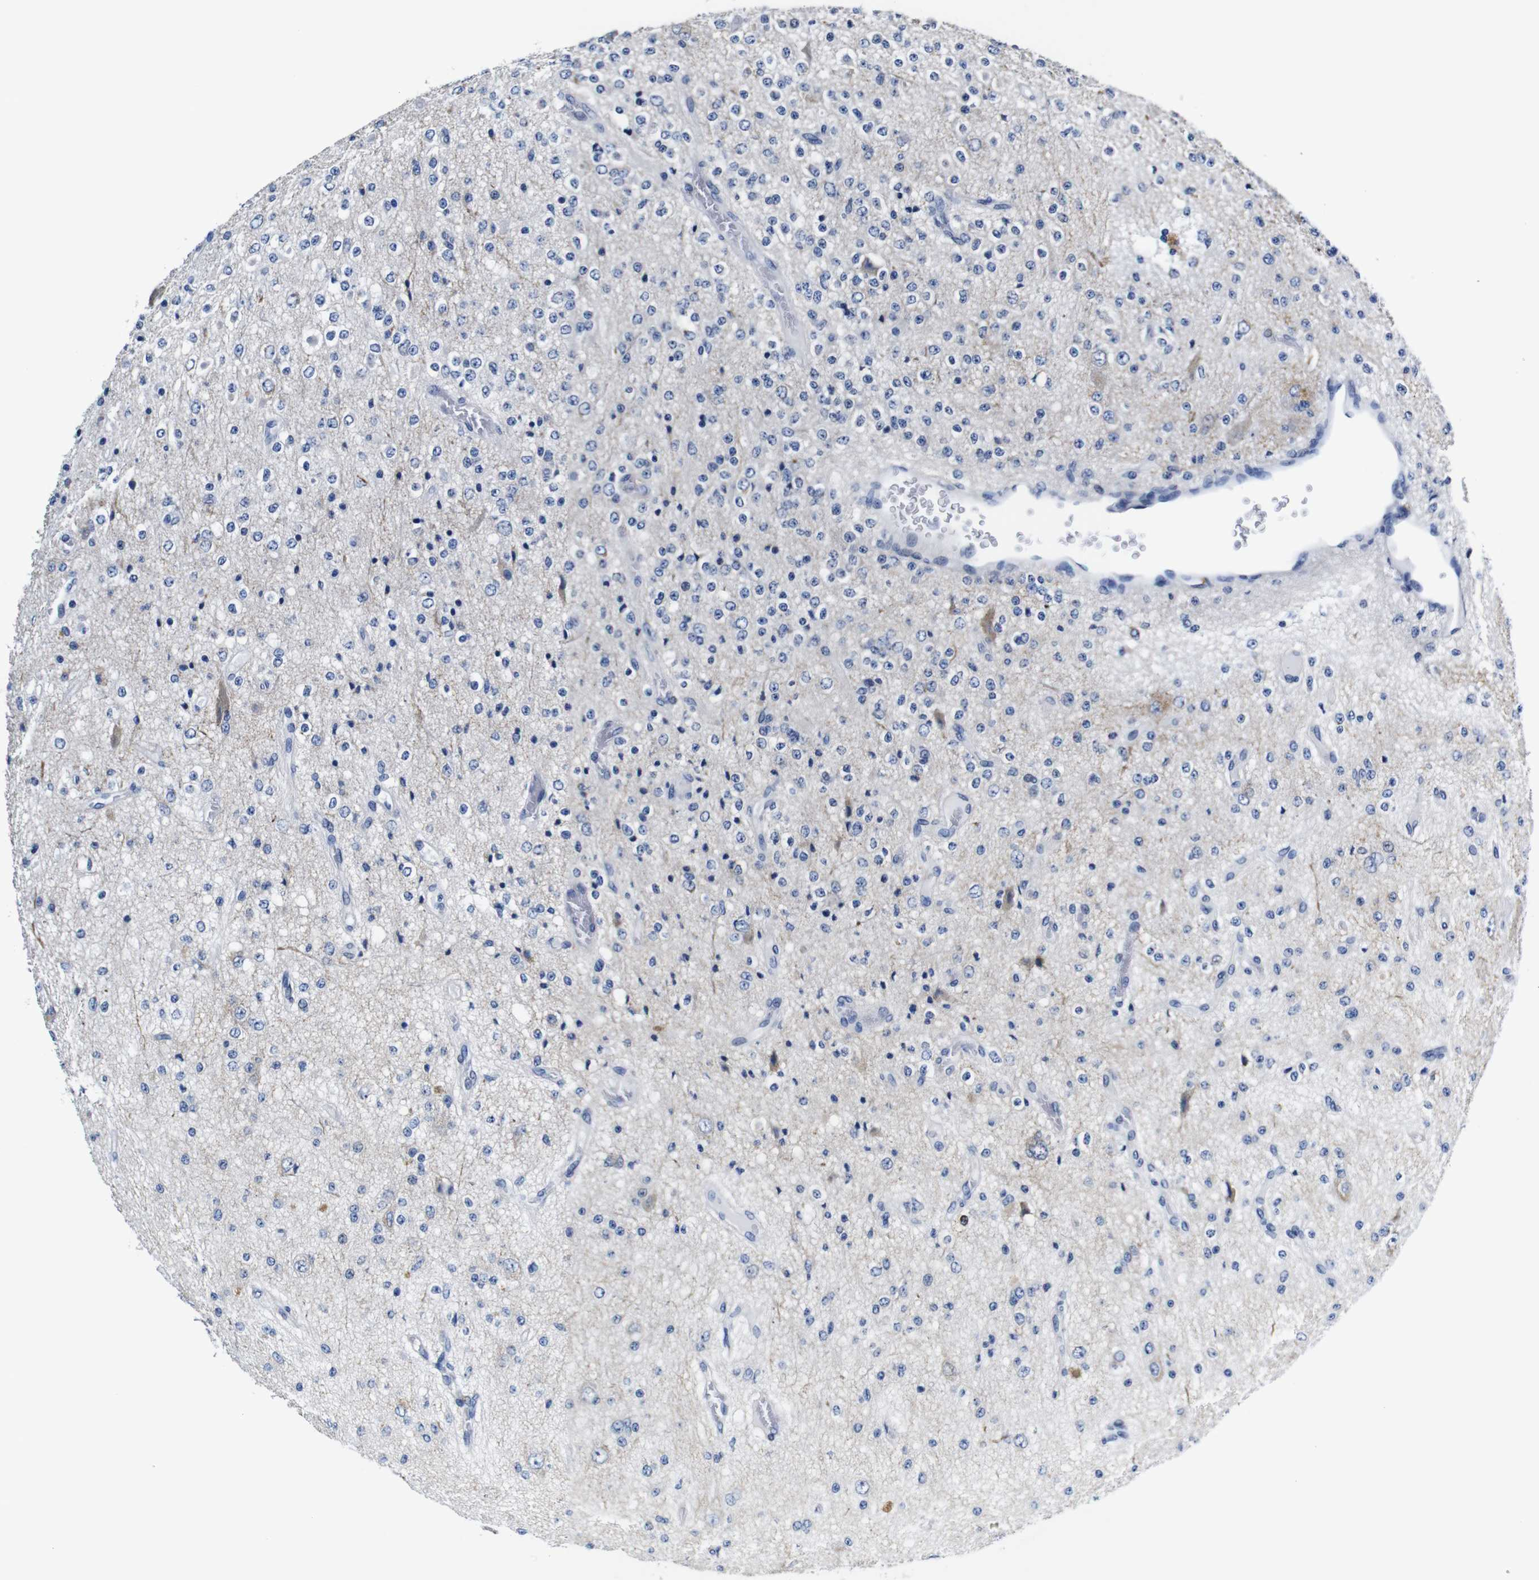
{"staining": {"intensity": "negative", "quantity": "none", "location": "none"}, "tissue": "glioma", "cell_type": "Tumor cells", "image_type": "cancer", "snomed": [{"axis": "morphology", "description": "Glioma, malignant, Low grade"}, {"axis": "topography", "description": "Brain"}], "caption": "Immunohistochemistry (IHC) of human glioma demonstrates no positivity in tumor cells.", "gene": "SNX19", "patient": {"sex": "male", "age": 38}}